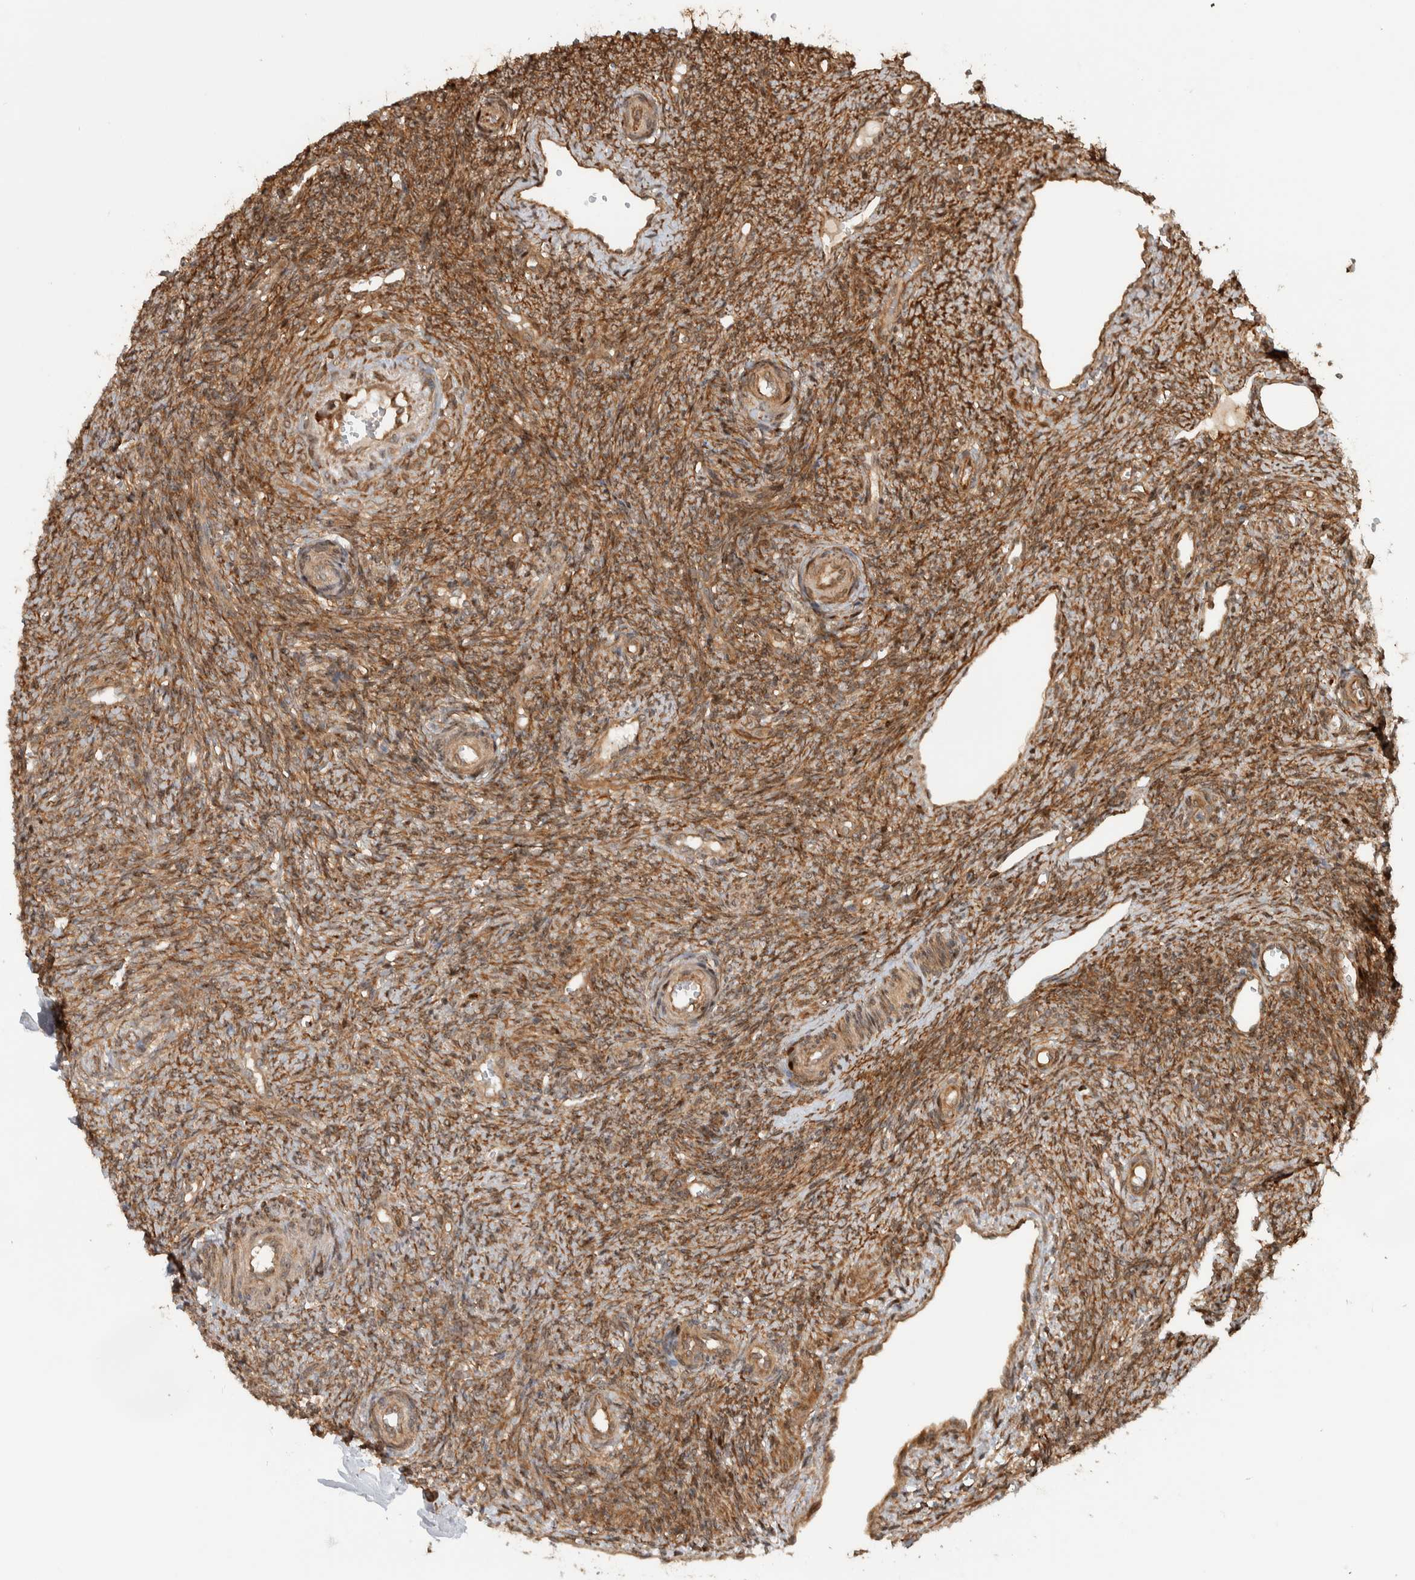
{"staining": {"intensity": "strong", "quantity": ">75%", "location": "cytoplasmic/membranous"}, "tissue": "ovary", "cell_type": "Follicle cells", "image_type": "normal", "snomed": [{"axis": "morphology", "description": "Normal tissue, NOS"}, {"axis": "topography", "description": "Ovary"}], "caption": "A high amount of strong cytoplasmic/membranous expression is seen in about >75% of follicle cells in benign ovary.", "gene": "CNTROB", "patient": {"sex": "female", "age": 41}}